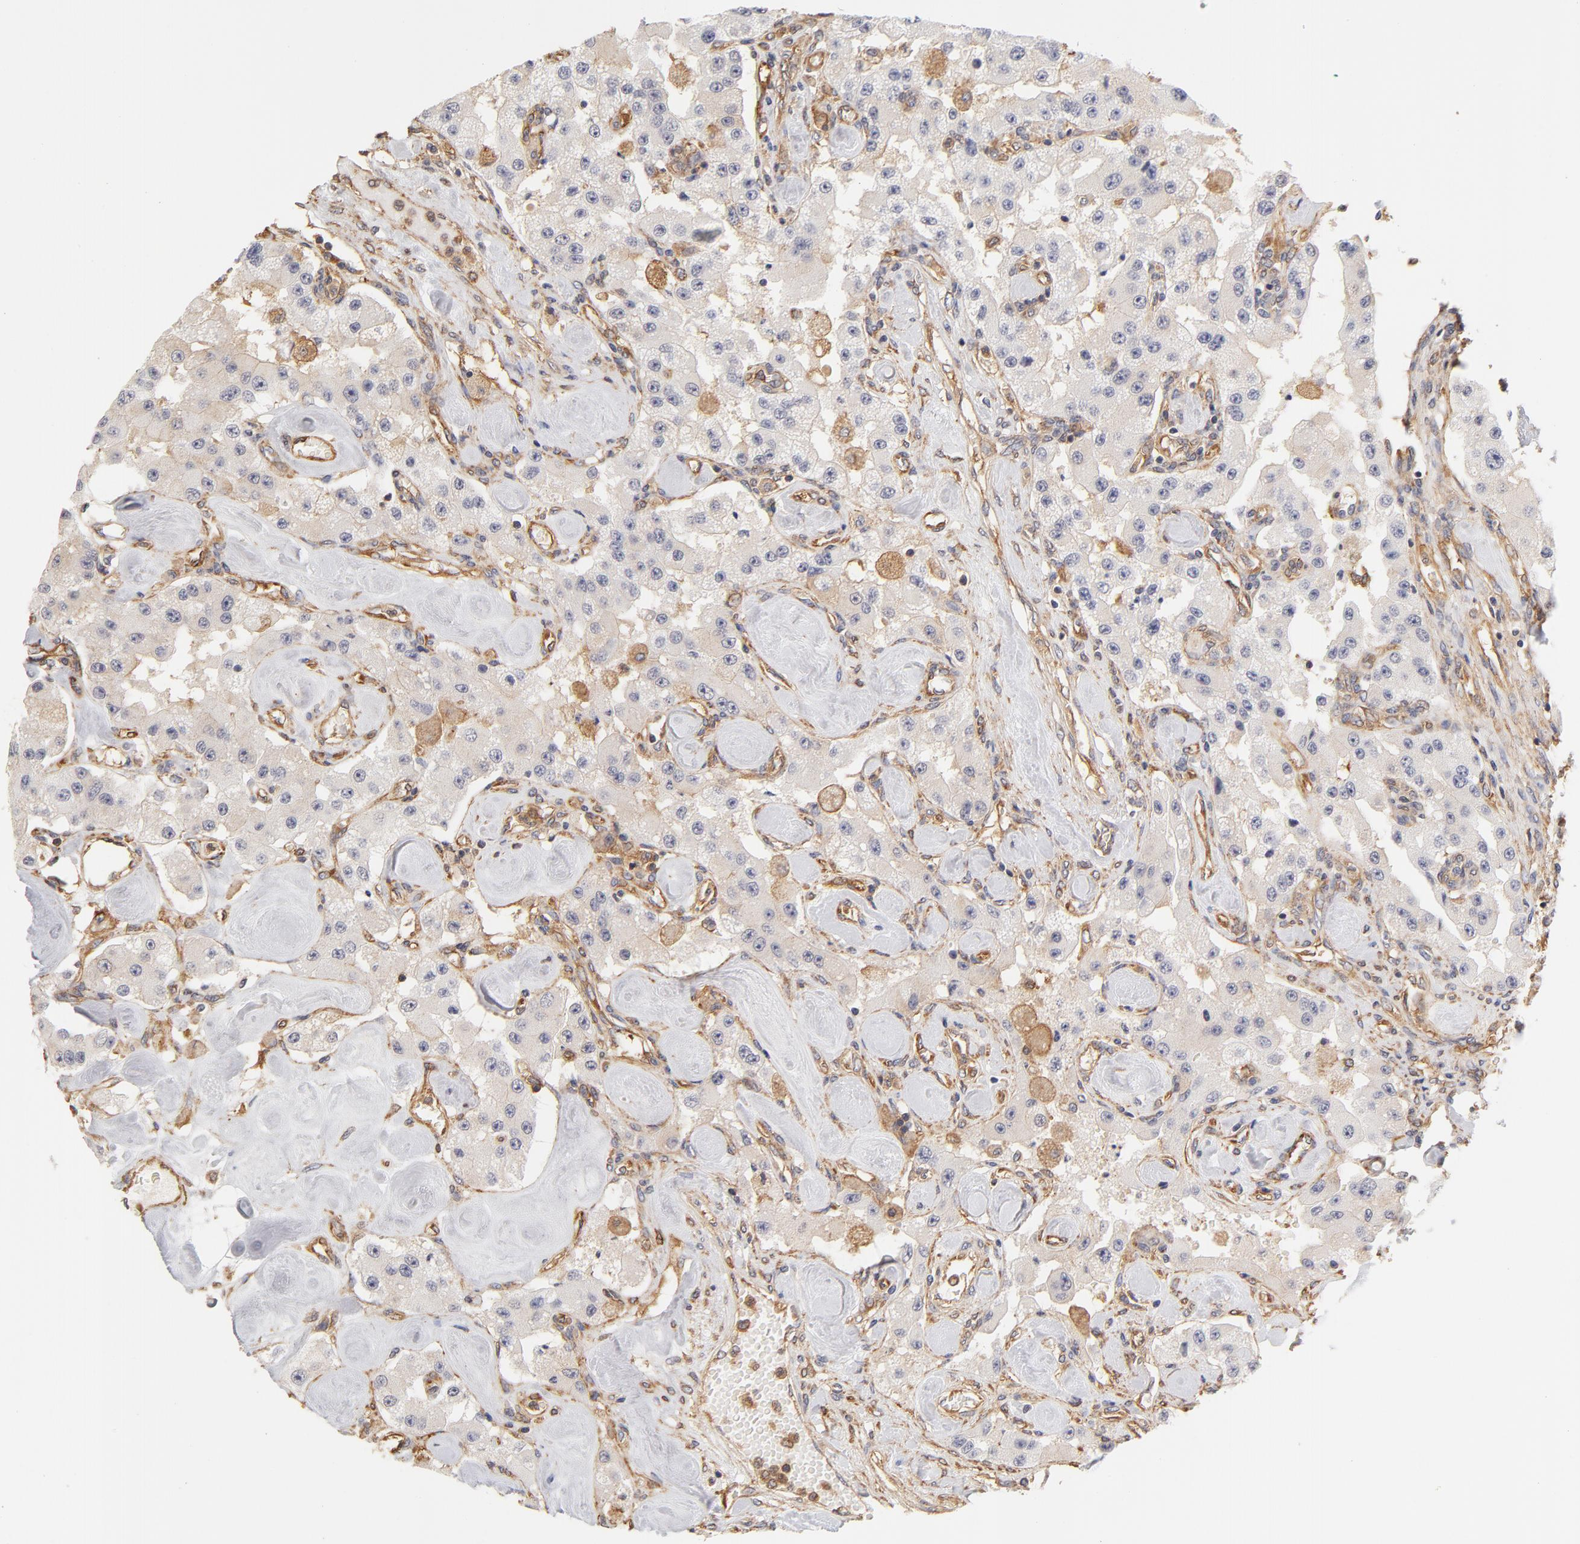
{"staining": {"intensity": "weak", "quantity": "<25%", "location": "cytoplasmic/membranous"}, "tissue": "carcinoid", "cell_type": "Tumor cells", "image_type": "cancer", "snomed": [{"axis": "morphology", "description": "Carcinoid, malignant, NOS"}, {"axis": "topography", "description": "Pancreas"}], "caption": "An immunohistochemistry micrograph of carcinoid is shown. There is no staining in tumor cells of carcinoid.", "gene": "FCMR", "patient": {"sex": "male", "age": 41}}